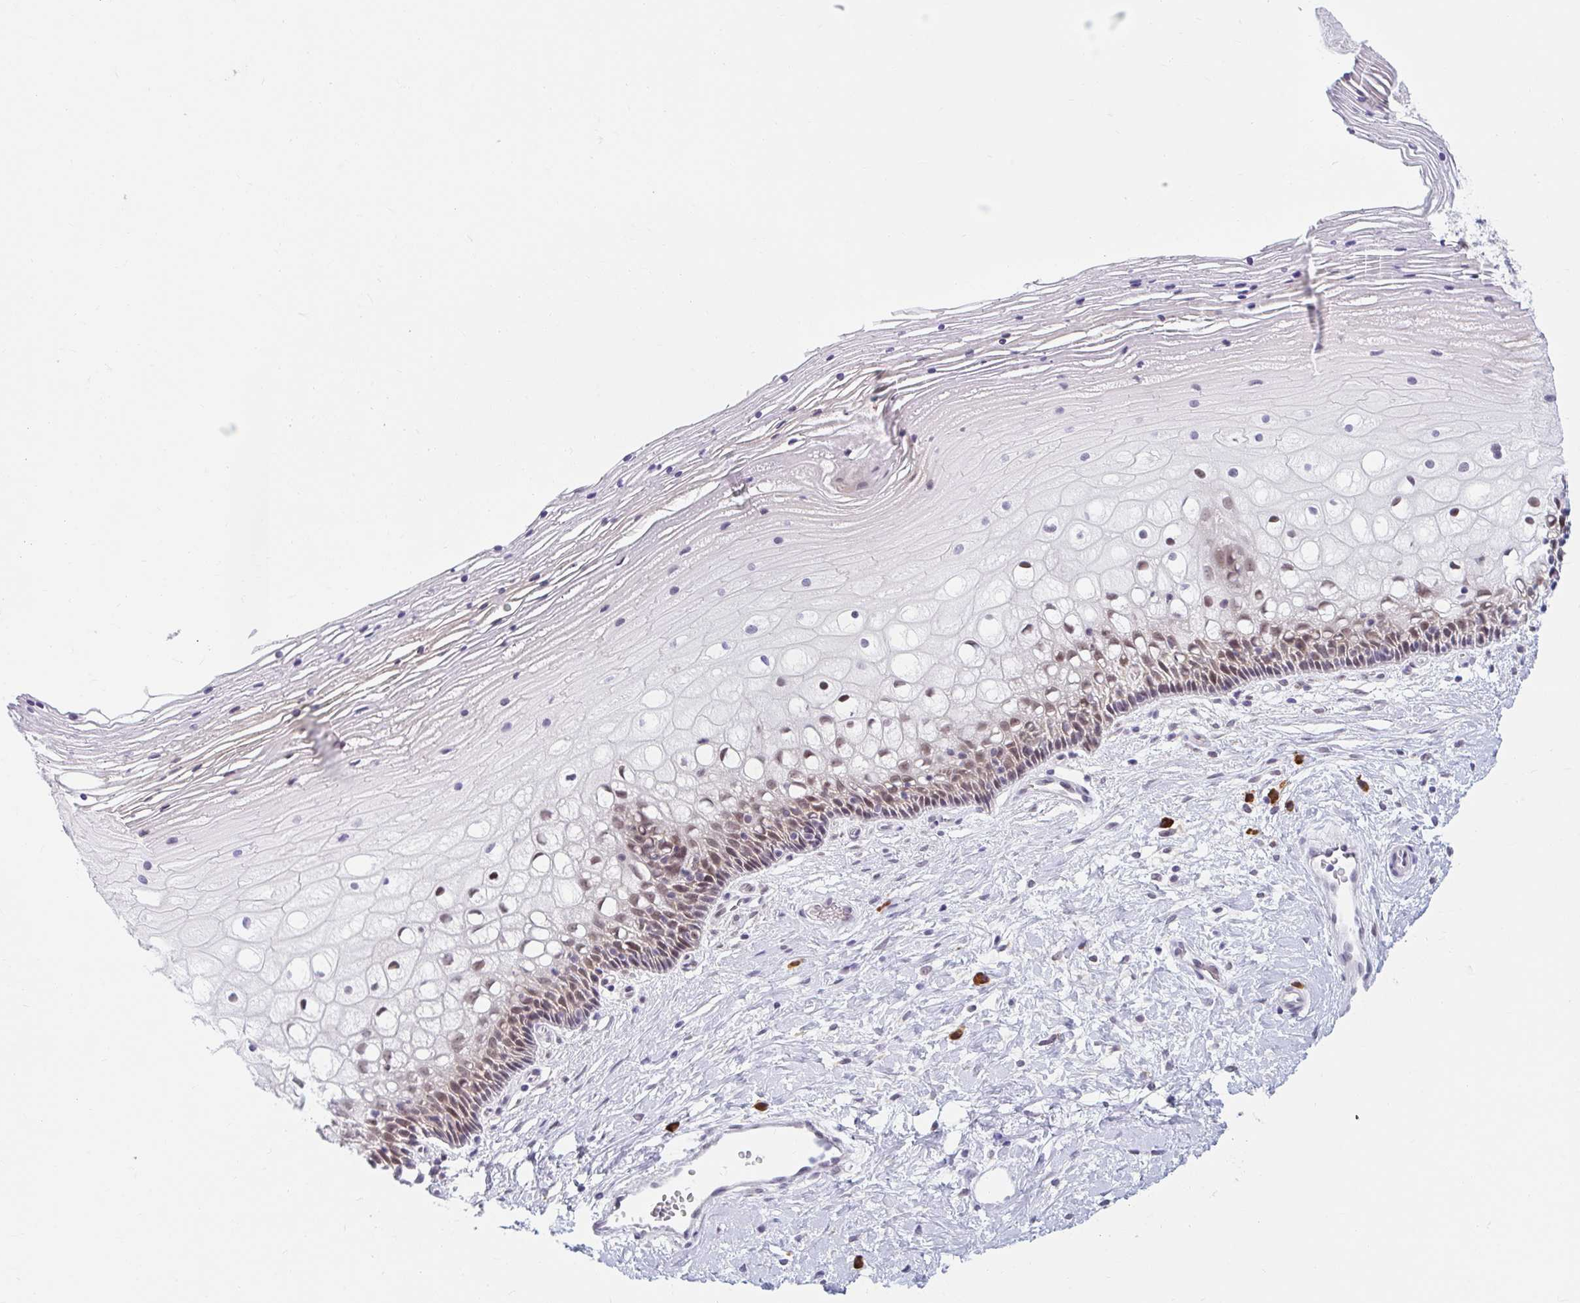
{"staining": {"intensity": "weak", "quantity": "25%-75%", "location": "cytoplasmic/membranous"}, "tissue": "cervix", "cell_type": "Glandular cells", "image_type": "normal", "snomed": [{"axis": "morphology", "description": "Normal tissue, NOS"}, {"axis": "topography", "description": "Cervix"}], "caption": "Immunohistochemistry (IHC) histopathology image of normal human cervix stained for a protein (brown), which shows low levels of weak cytoplasmic/membranous expression in about 25%-75% of glandular cells.", "gene": "SRSF10", "patient": {"sex": "female", "age": 36}}